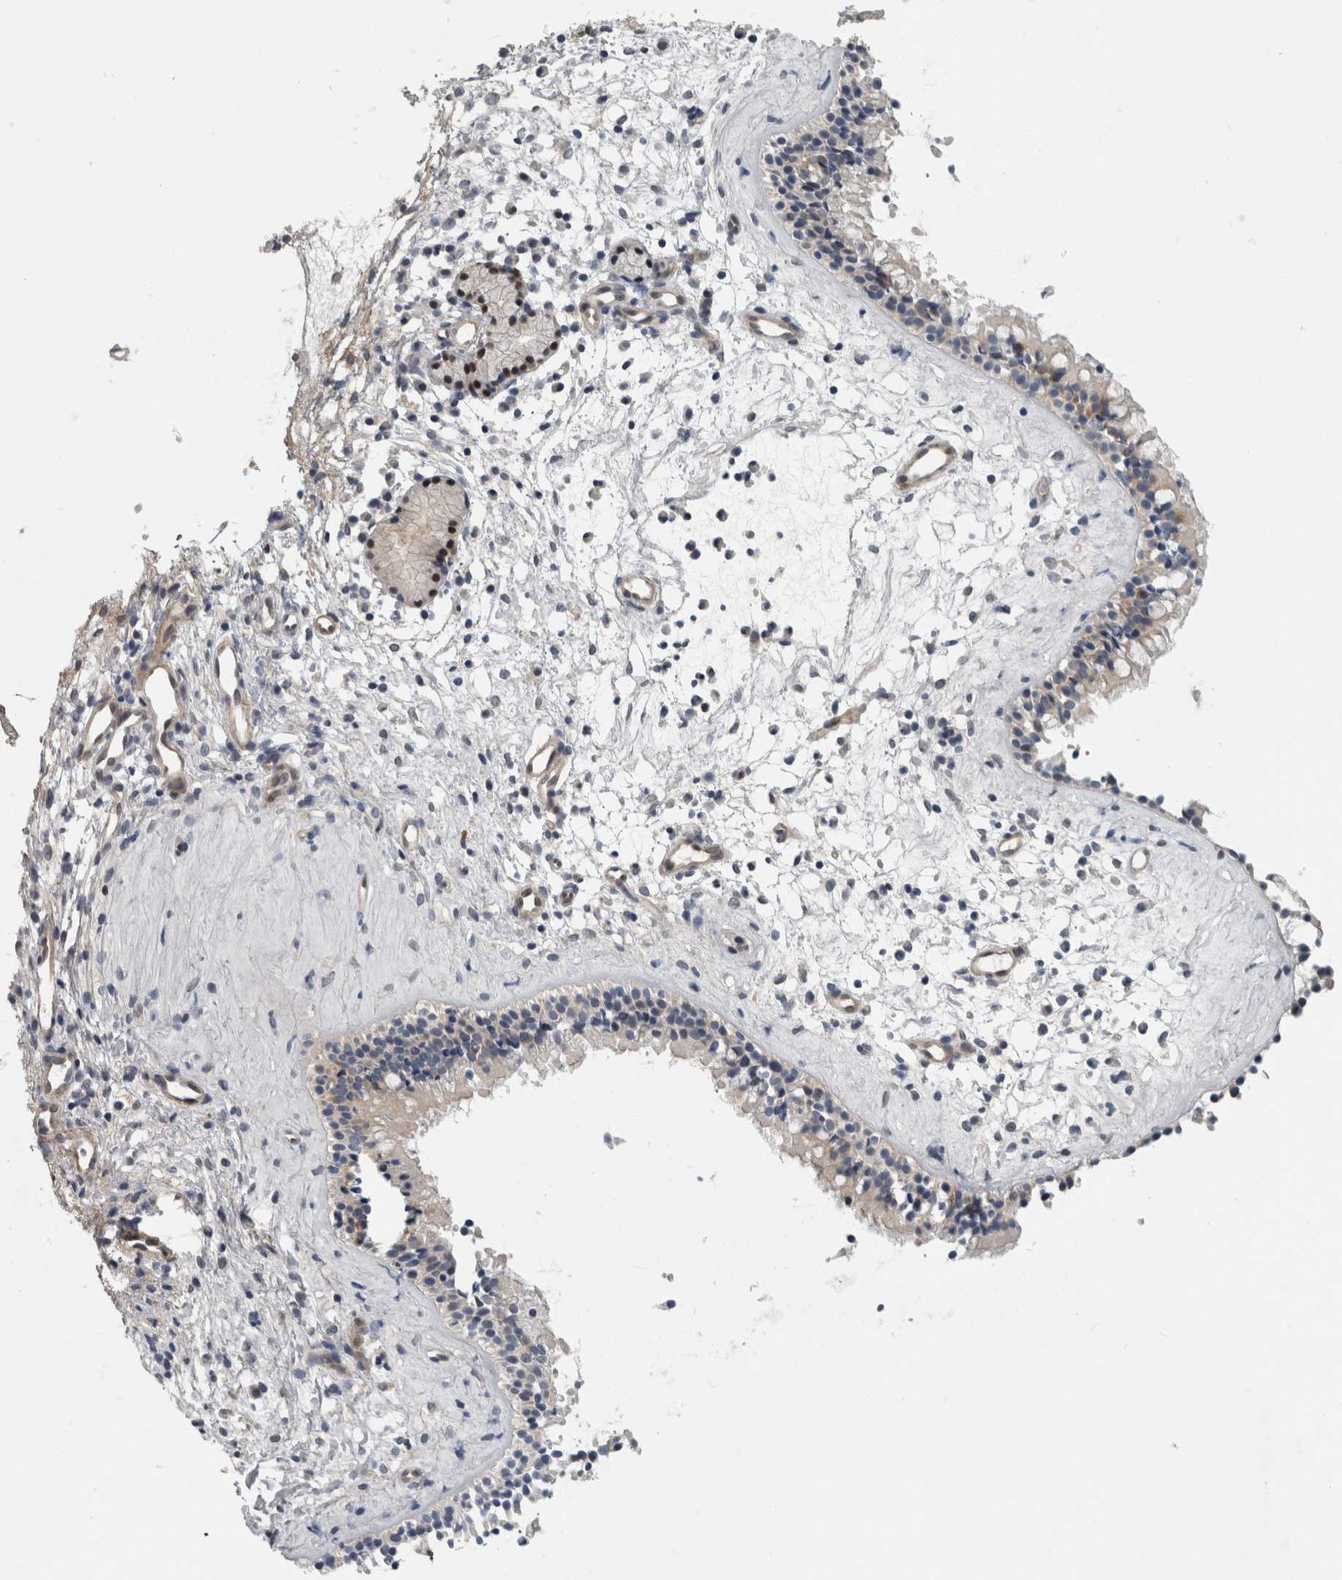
{"staining": {"intensity": "weak", "quantity": "<25%", "location": "cytoplasmic/membranous,nuclear"}, "tissue": "nasopharynx", "cell_type": "Respiratory epithelial cells", "image_type": "normal", "snomed": [{"axis": "morphology", "description": "Normal tissue, NOS"}, {"axis": "topography", "description": "Nasopharynx"}], "caption": "IHC image of benign nasopharynx stained for a protein (brown), which shows no positivity in respiratory epithelial cells.", "gene": "NAPRT", "patient": {"sex": "female", "age": 42}}